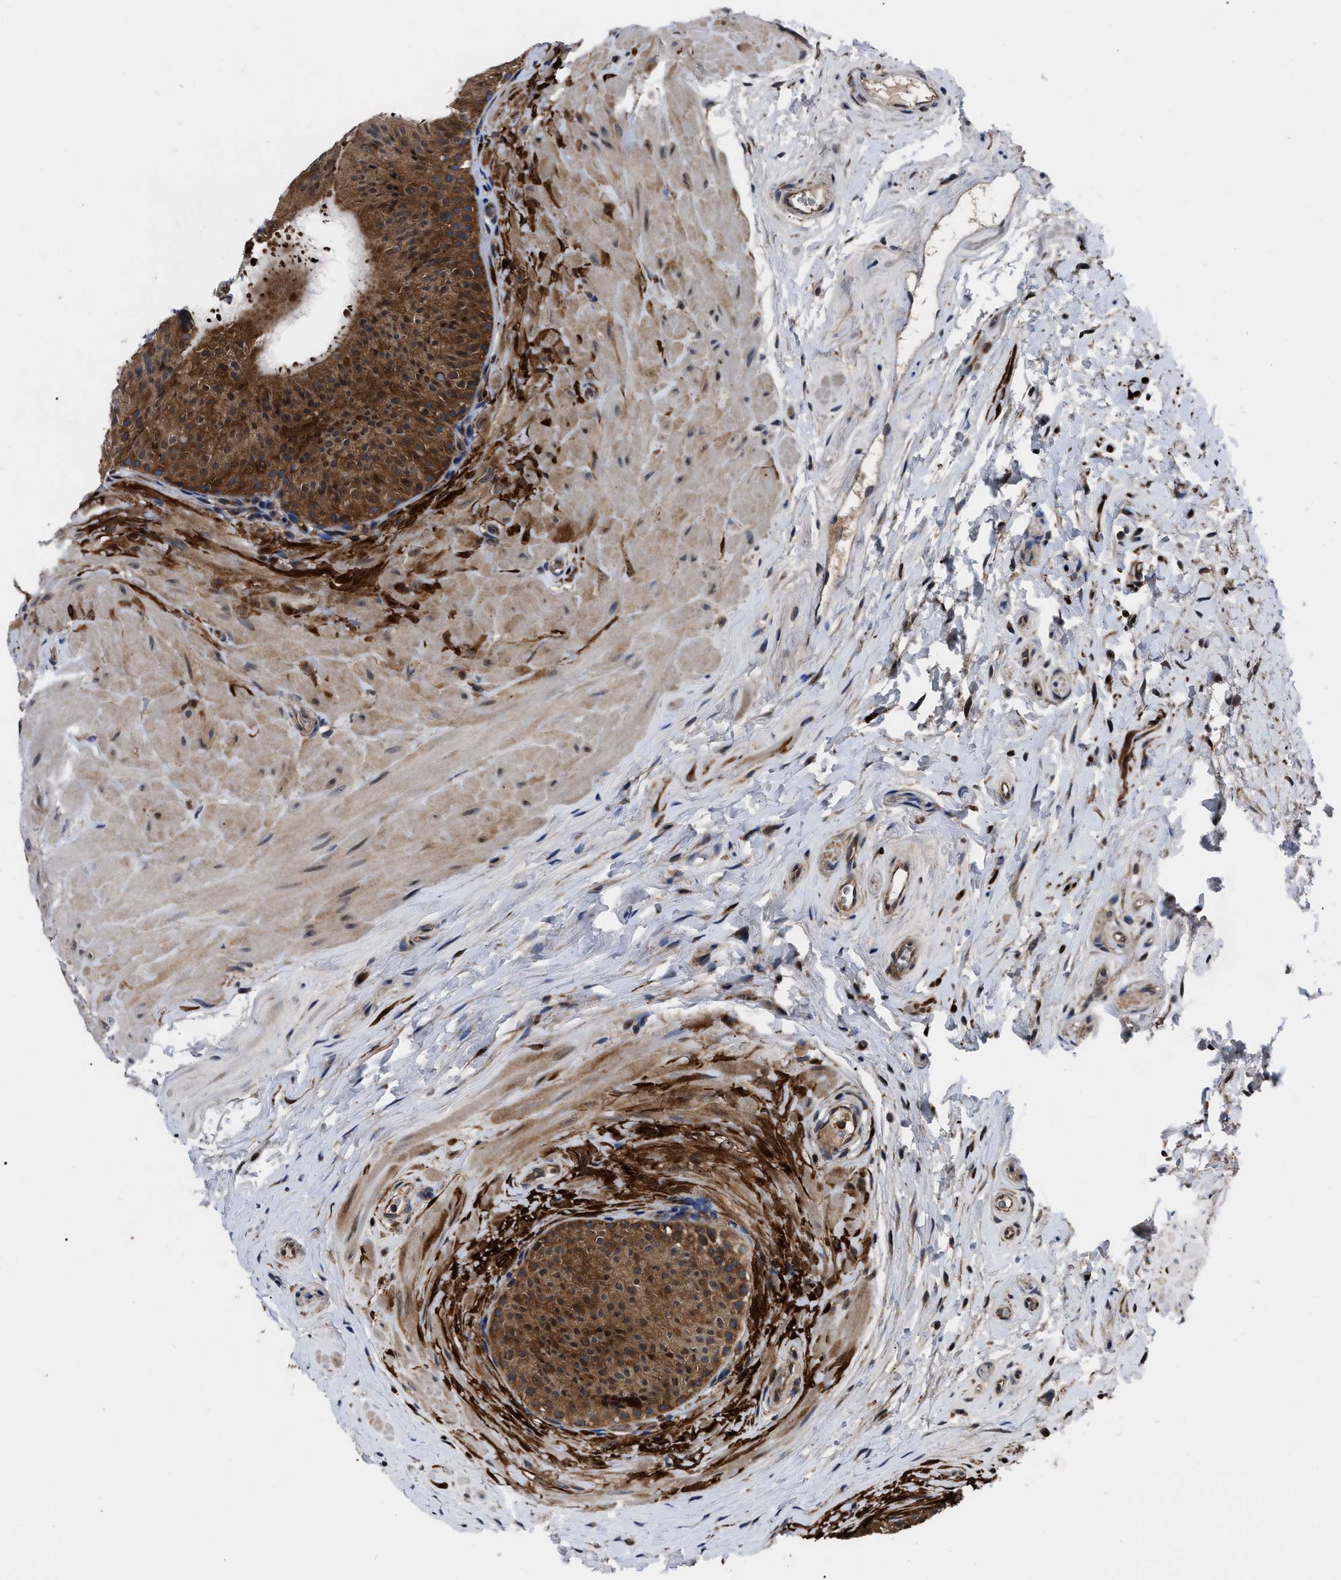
{"staining": {"intensity": "strong", "quantity": ">75%", "location": "cytoplasmic/membranous"}, "tissue": "epididymis", "cell_type": "Glandular cells", "image_type": "normal", "snomed": [{"axis": "morphology", "description": "Normal tissue, NOS"}, {"axis": "topography", "description": "Epididymis"}], "caption": "Immunohistochemical staining of unremarkable epididymis shows strong cytoplasmic/membranous protein expression in about >75% of glandular cells.", "gene": "GET4", "patient": {"sex": "male", "age": 34}}